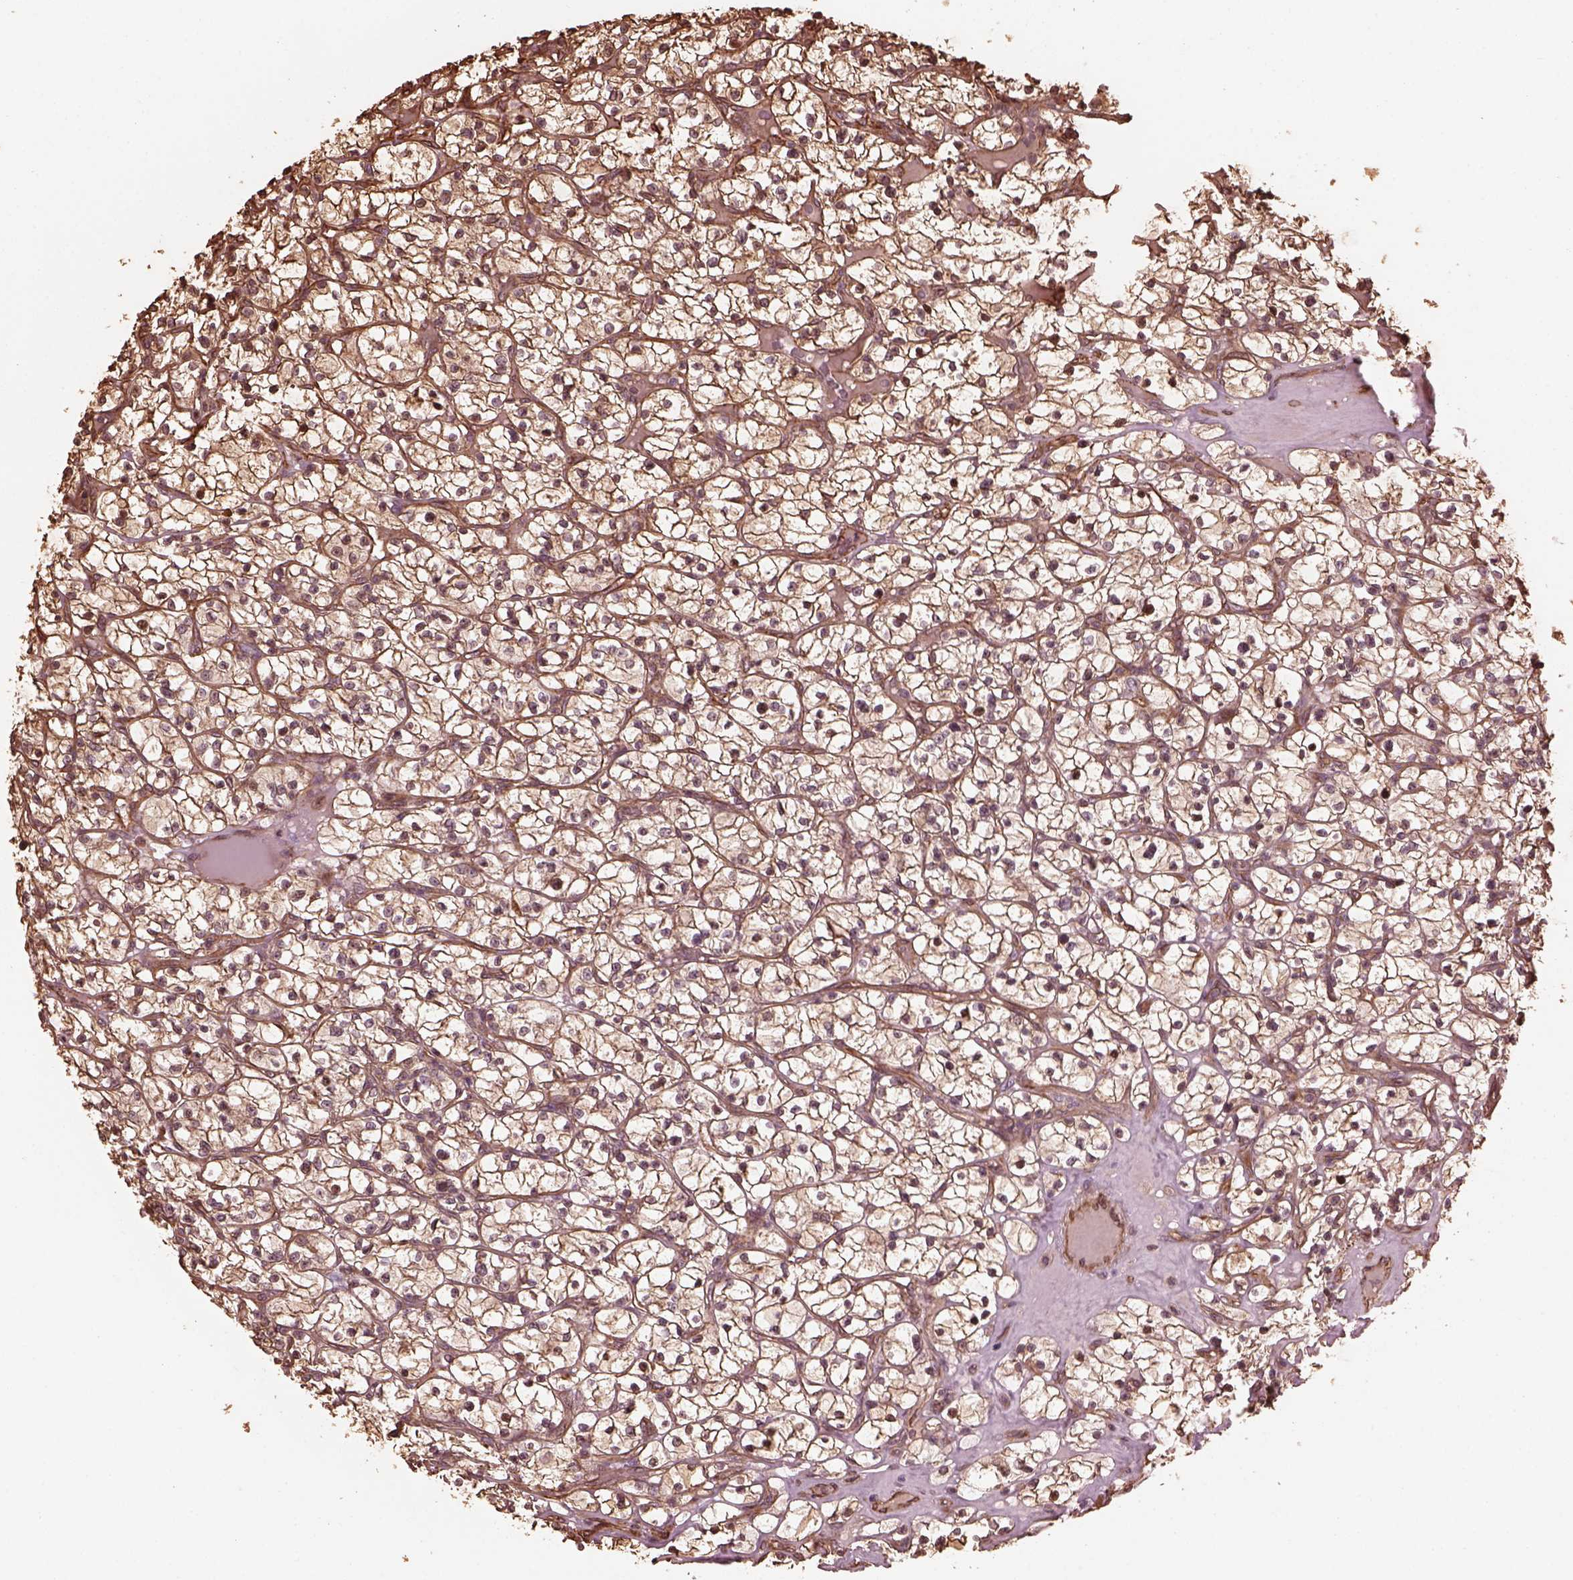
{"staining": {"intensity": "moderate", "quantity": ">75%", "location": "cytoplasmic/membranous"}, "tissue": "renal cancer", "cell_type": "Tumor cells", "image_type": "cancer", "snomed": [{"axis": "morphology", "description": "Adenocarcinoma, NOS"}, {"axis": "topography", "description": "Kidney"}], "caption": "Moderate cytoplasmic/membranous positivity for a protein is appreciated in about >75% of tumor cells of adenocarcinoma (renal) using immunohistochemistry (IHC).", "gene": "GTPBP1", "patient": {"sex": "female", "age": 64}}